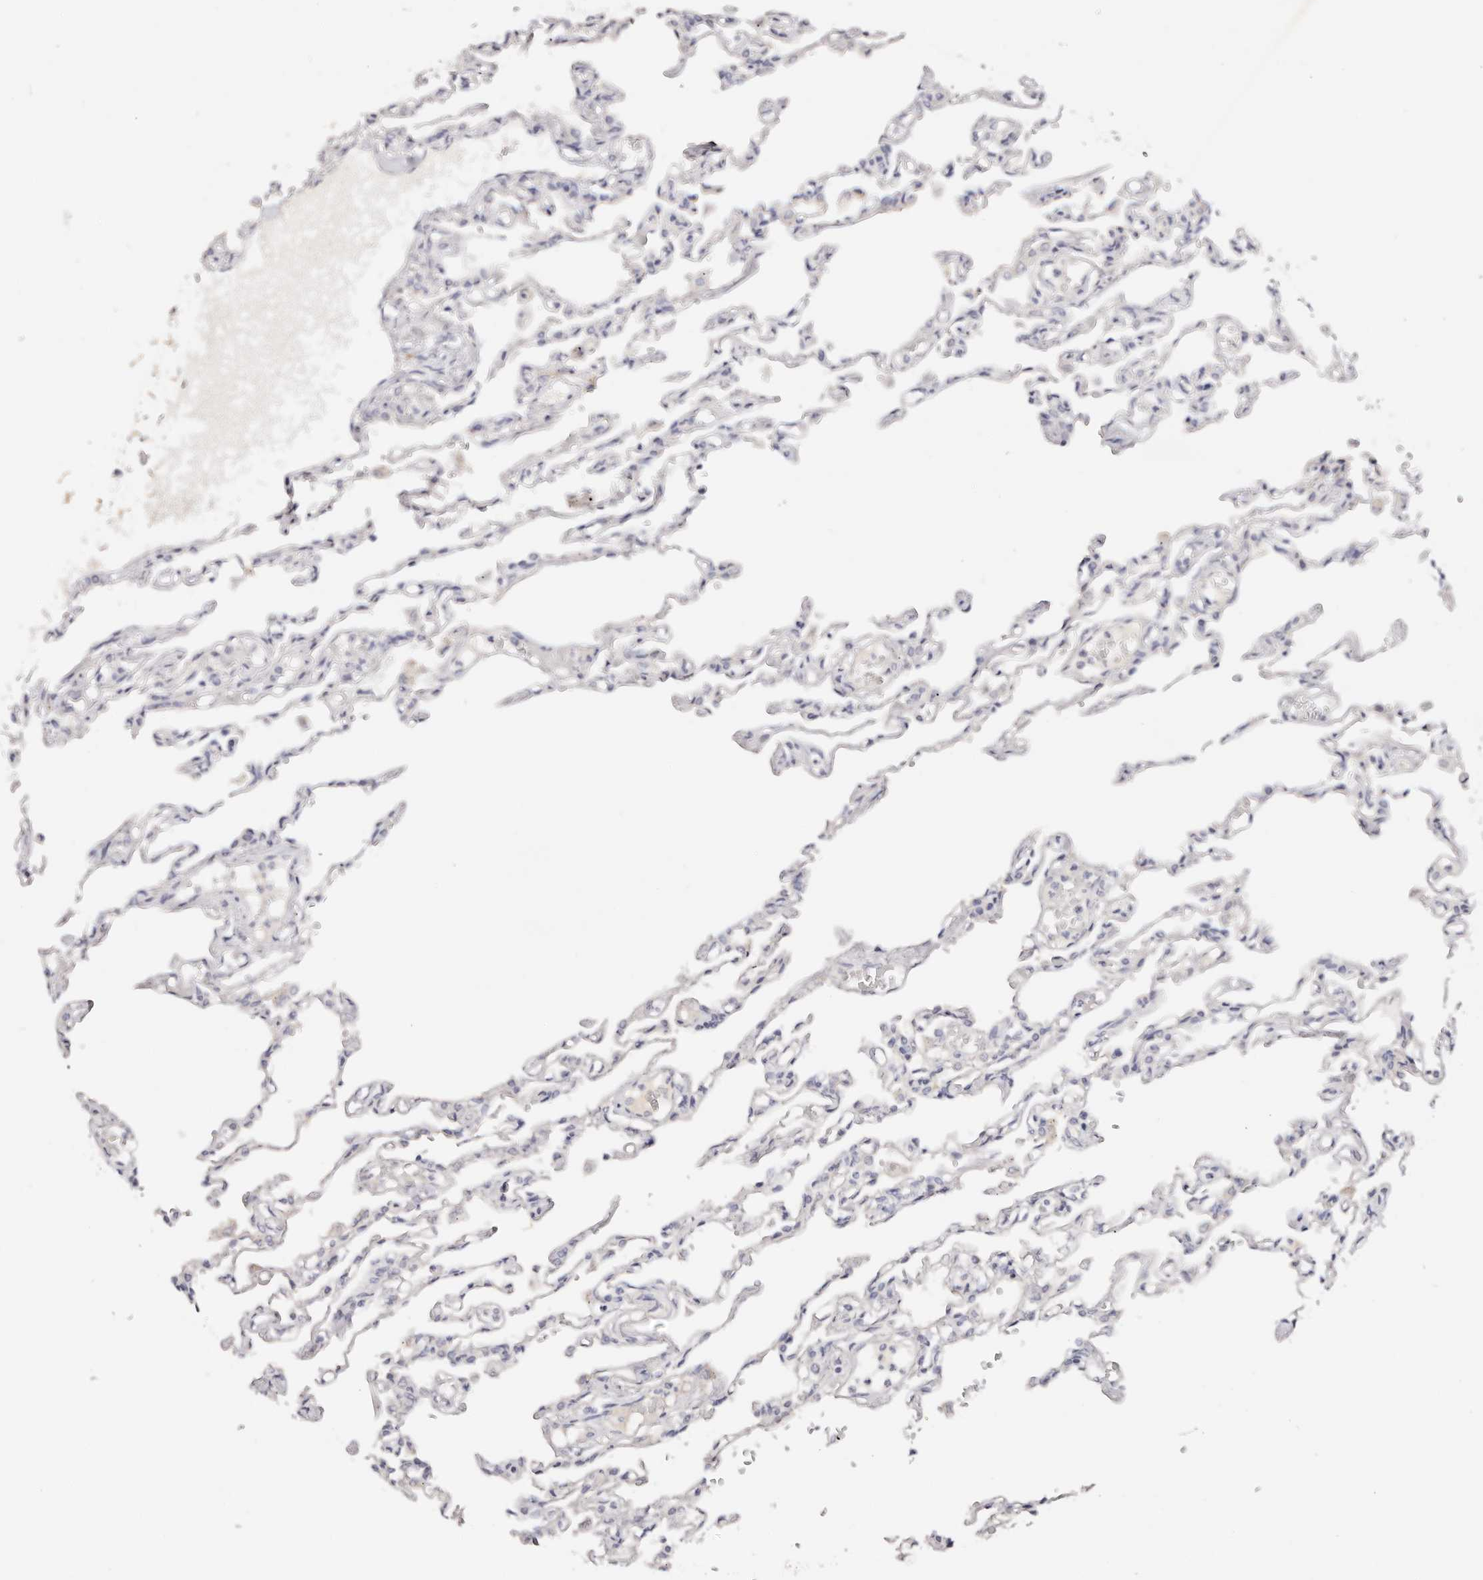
{"staining": {"intensity": "negative", "quantity": "none", "location": "none"}, "tissue": "lung", "cell_type": "Alveolar cells", "image_type": "normal", "snomed": [{"axis": "morphology", "description": "Normal tissue, NOS"}, {"axis": "topography", "description": "Lung"}], "caption": "DAB (3,3'-diaminobenzidine) immunohistochemical staining of unremarkable lung reveals no significant staining in alveolar cells.", "gene": "DNASE1", "patient": {"sex": "male", "age": 21}}